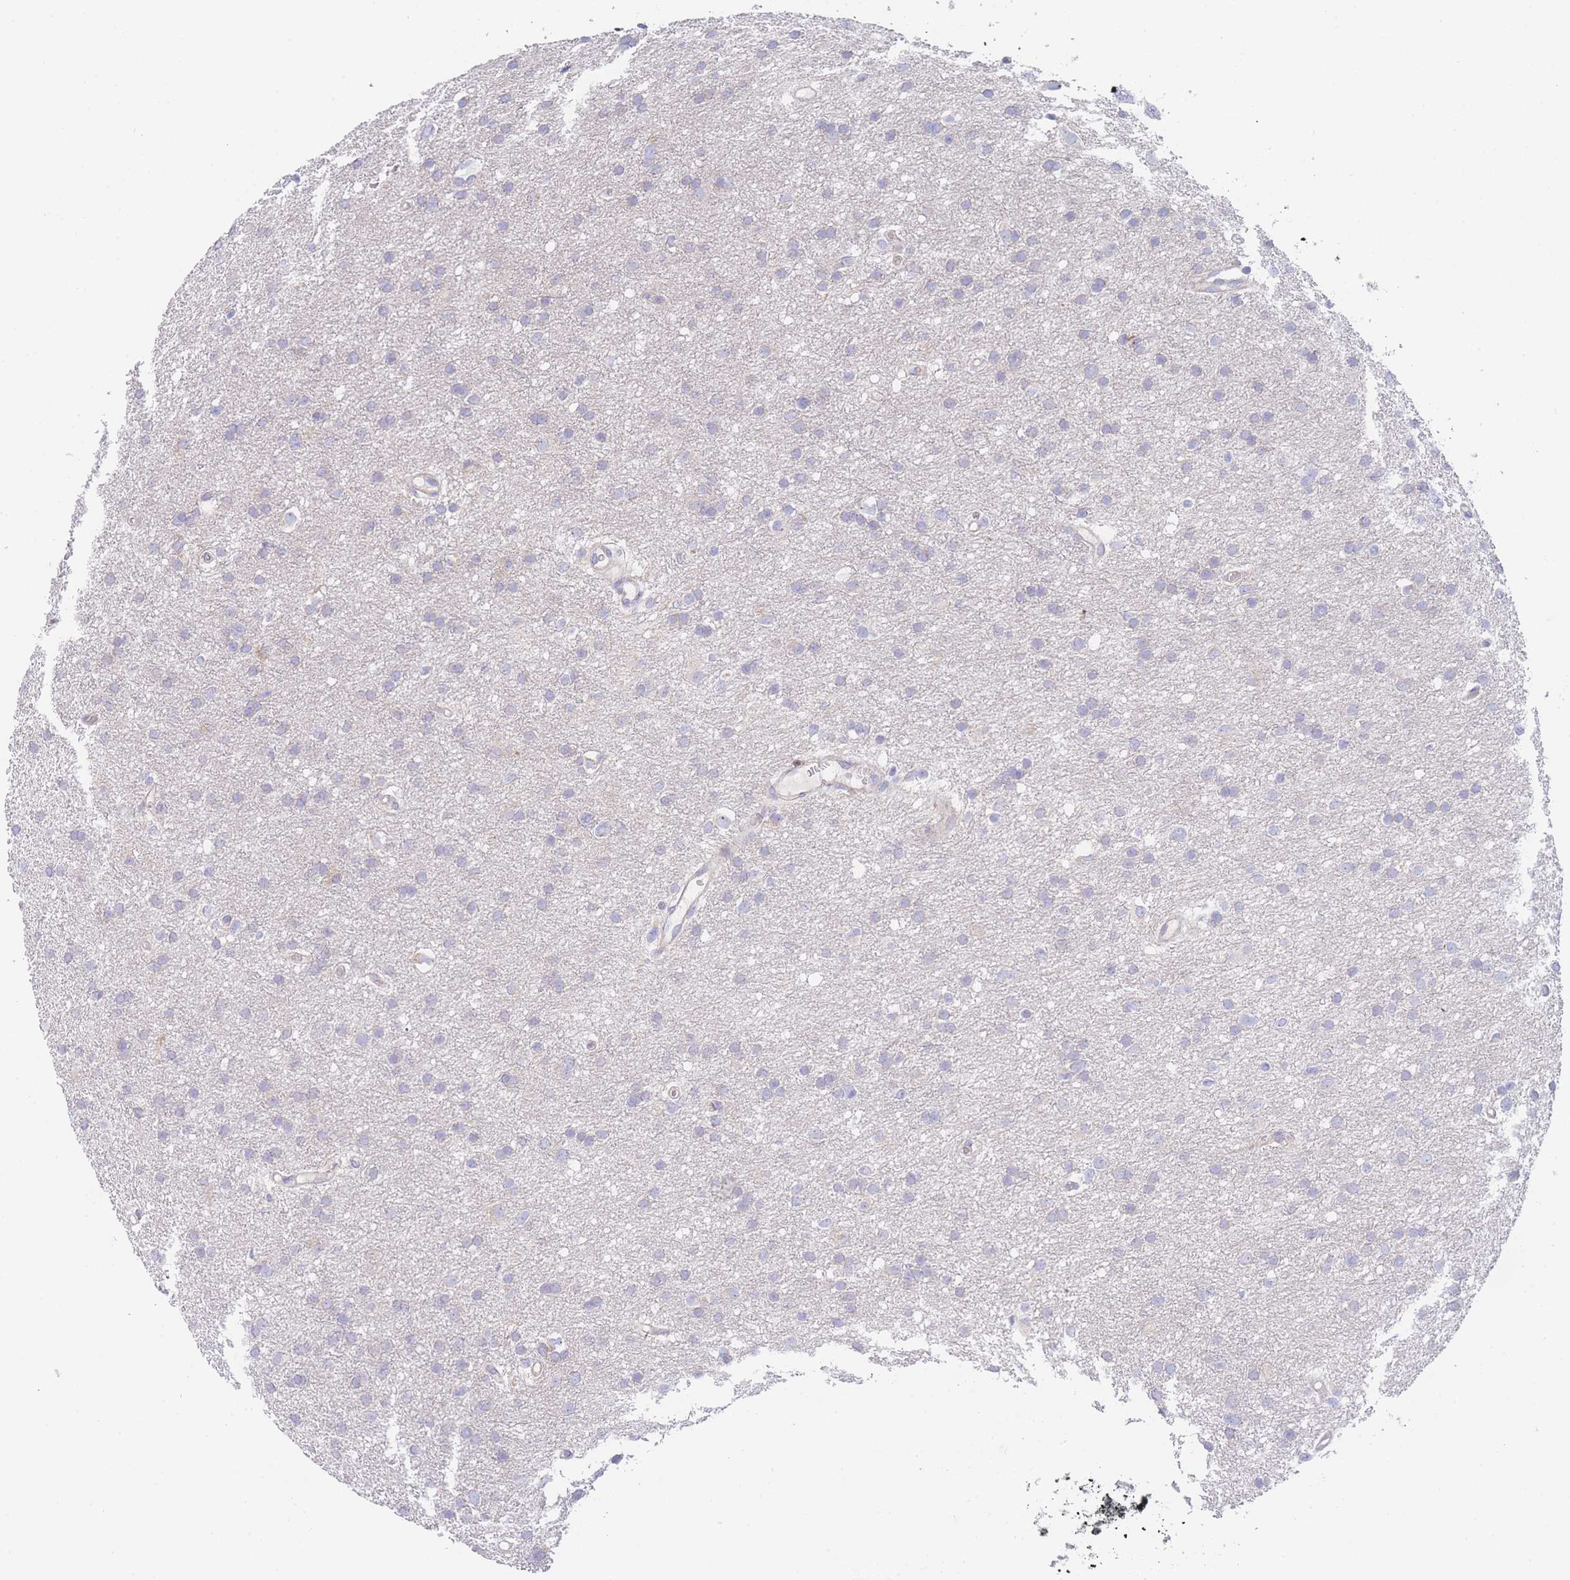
{"staining": {"intensity": "negative", "quantity": "none", "location": "none"}, "tissue": "glioma", "cell_type": "Tumor cells", "image_type": "cancer", "snomed": [{"axis": "morphology", "description": "Glioma, malignant, High grade"}, {"axis": "topography", "description": "Cerebral cortex"}], "caption": "There is no significant positivity in tumor cells of glioma.", "gene": "GPAM", "patient": {"sex": "female", "age": 36}}